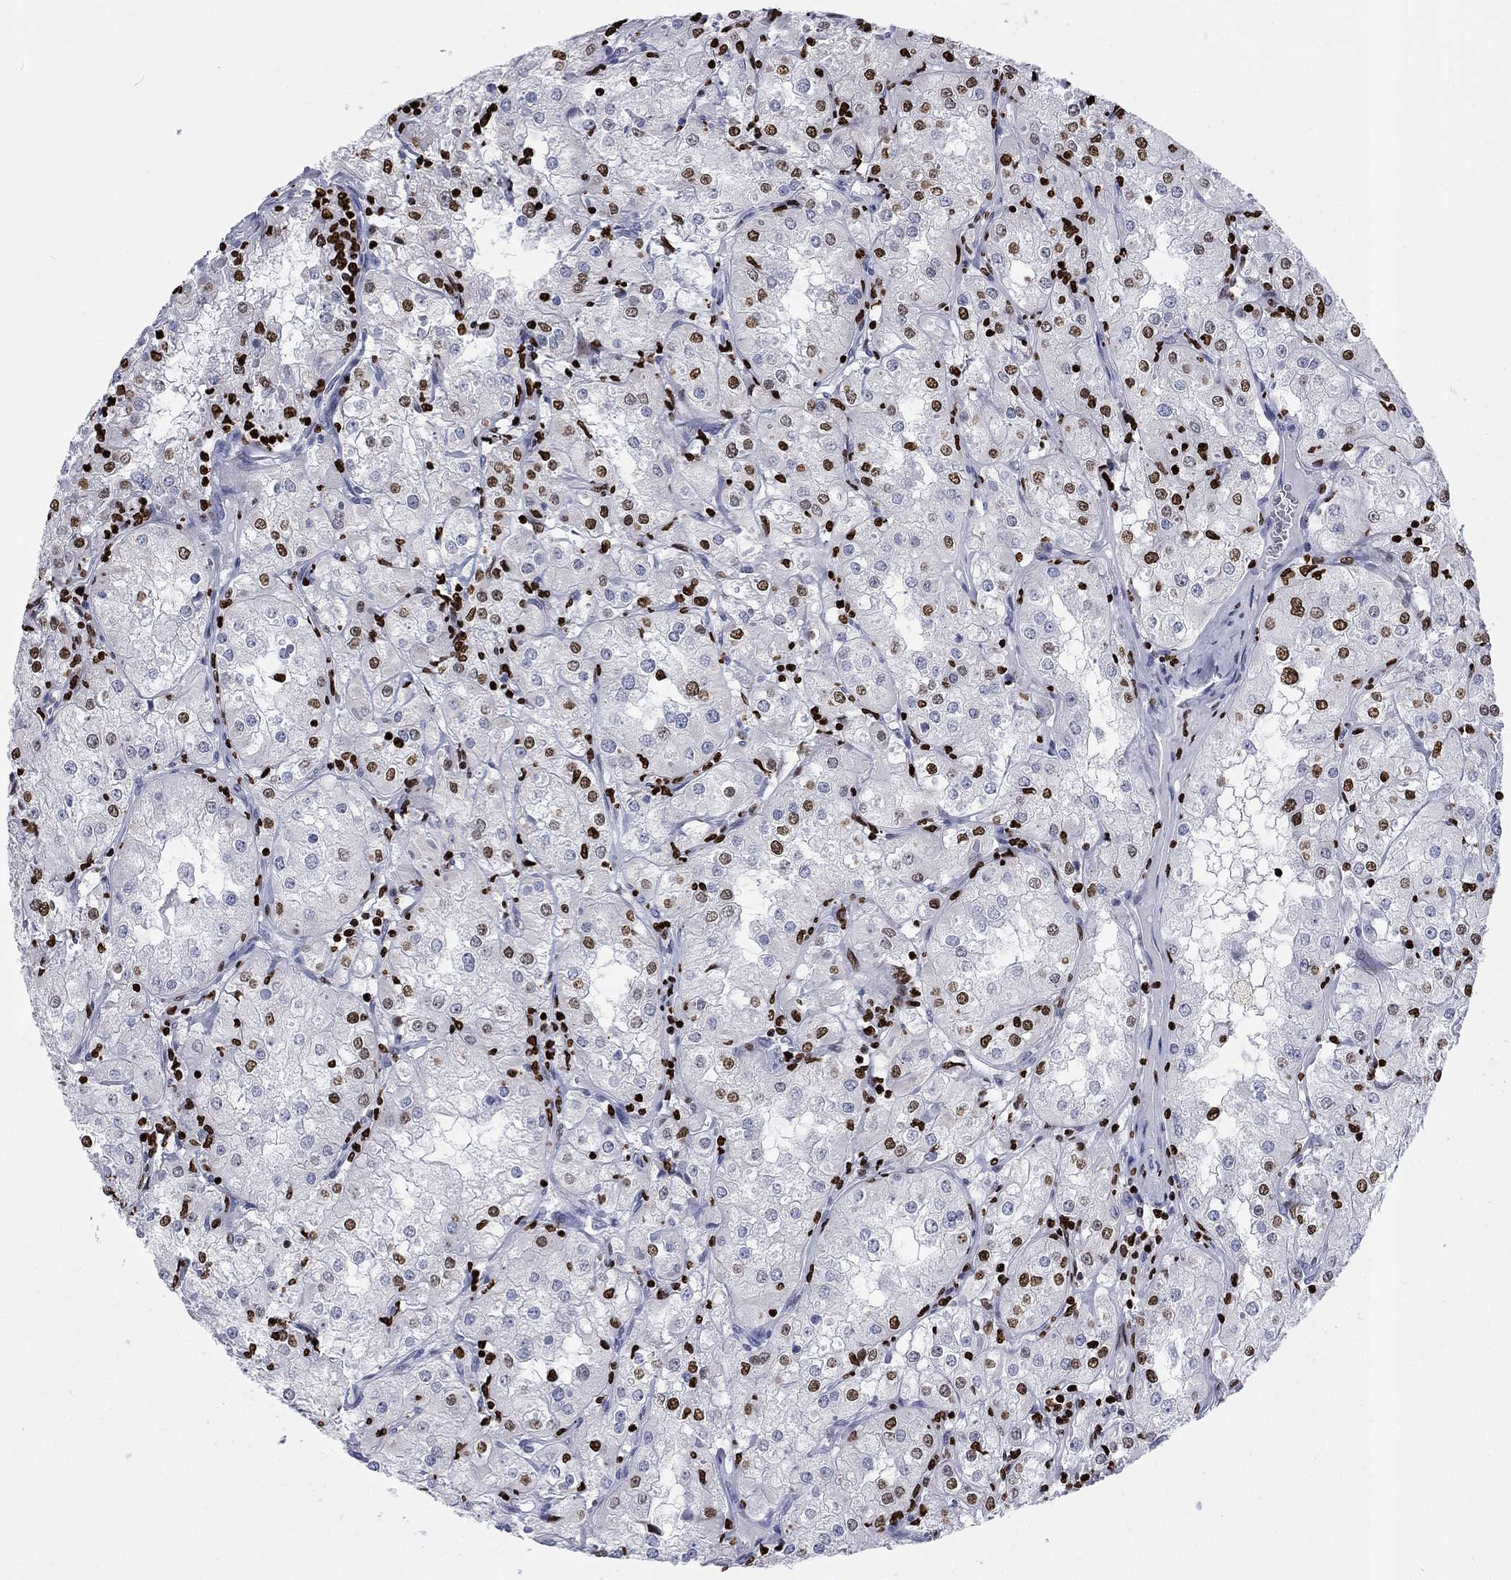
{"staining": {"intensity": "strong", "quantity": "<25%", "location": "nuclear"}, "tissue": "renal cancer", "cell_type": "Tumor cells", "image_type": "cancer", "snomed": [{"axis": "morphology", "description": "Adenocarcinoma, NOS"}, {"axis": "topography", "description": "Kidney"}], "caption": "This photomicrograph exhibits IHC staining of renal adenocarcinoma, with medium strong nuclear staining in about <25% of tumor cells.", "gene": "H1-5", "patient": {"sex": "male", "age": 77}}